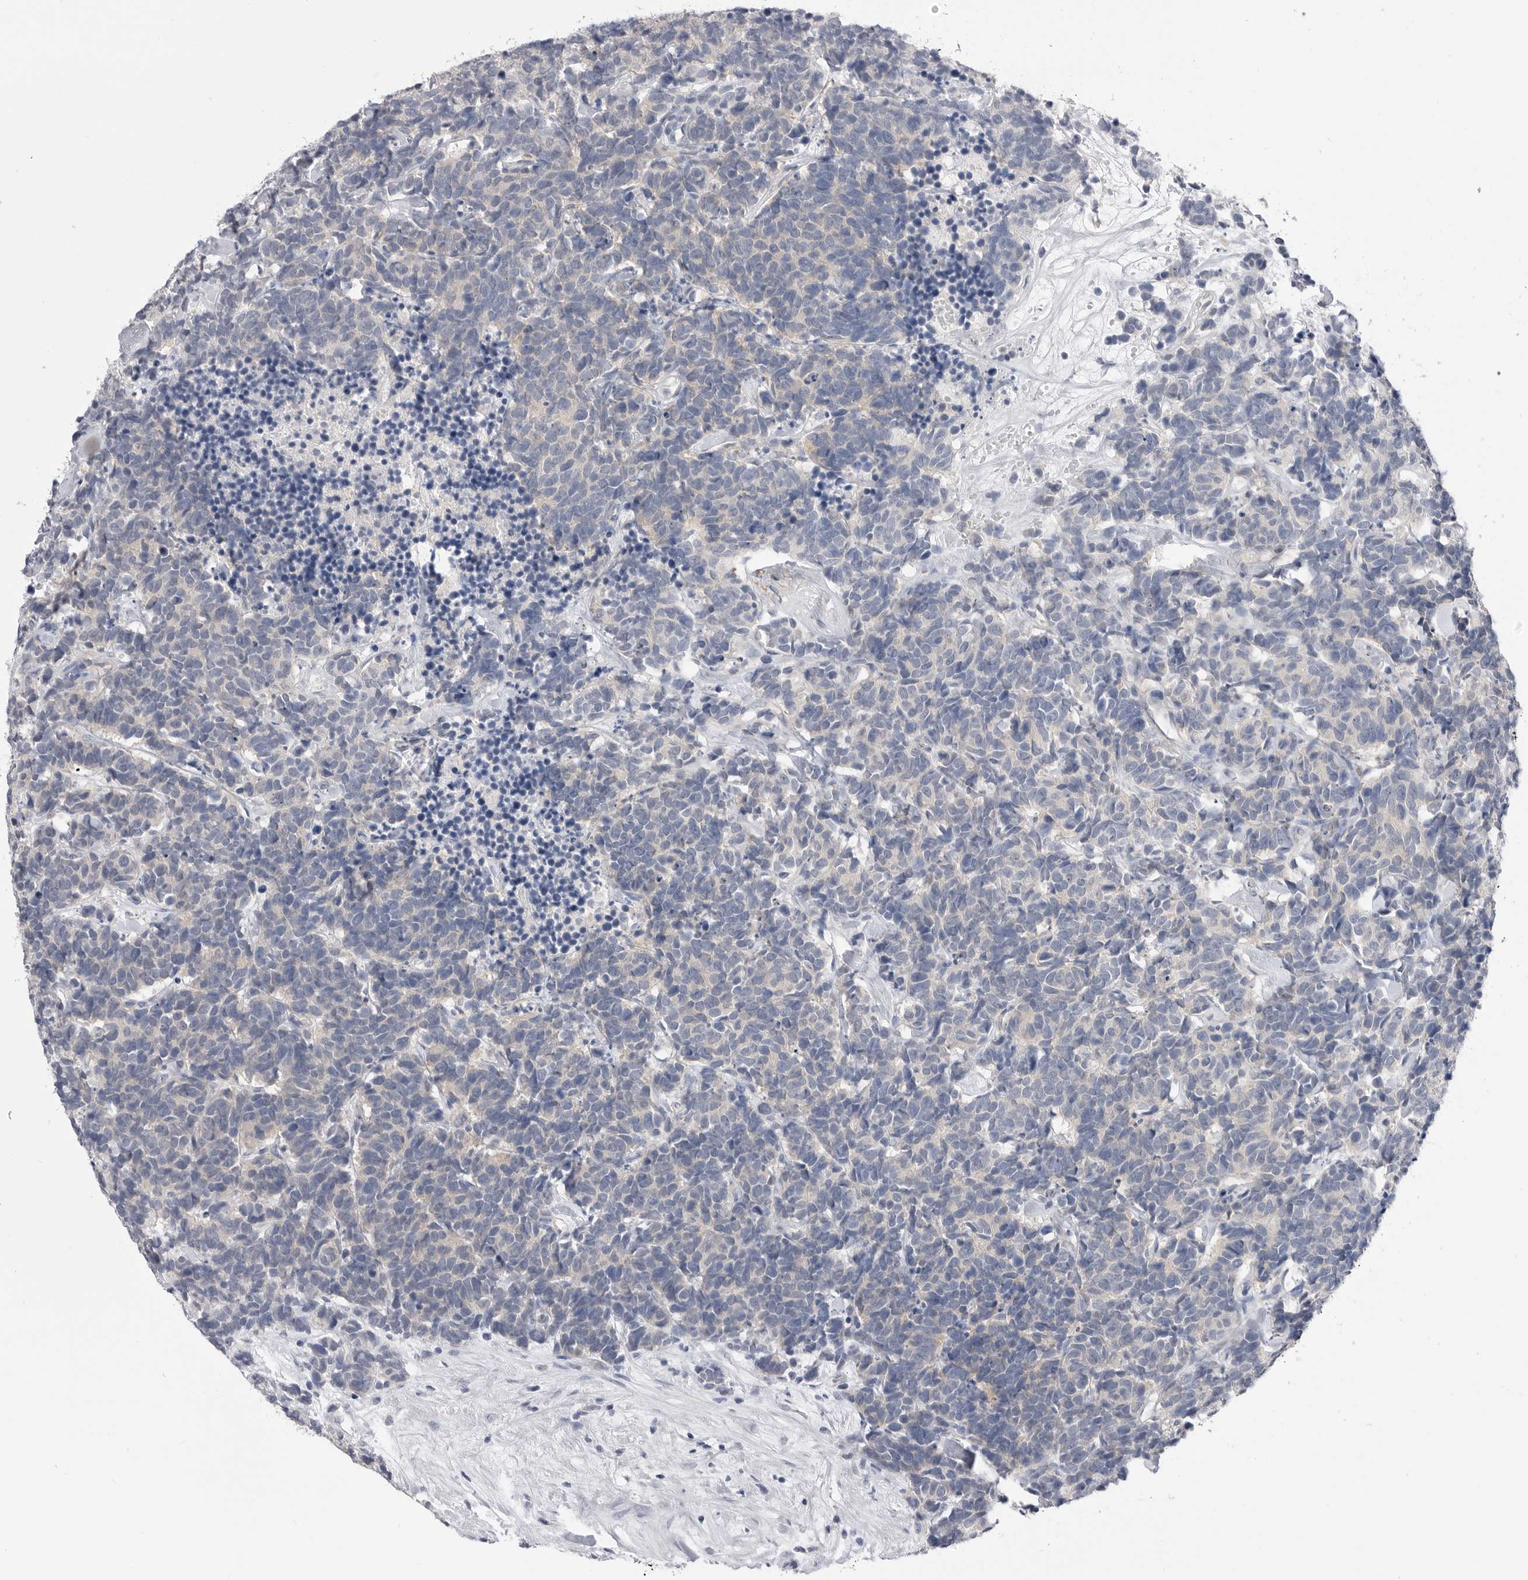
{"staining": {"intensity": "negative", "quantity": "none", "location": "none"}, "tissue": "carcinoid", "cell_type": "Tumor cells", "image_type": "cancer", "snomed": [{"axis": "morphology", "description": "Carcinoma, NOS"}, {"axis": "morphology", "description": "Carcinoid, malignant, NOS"}, {"axis": "topography", "description": "Urinary bladder"}], "caption": "IHC of human carcinoid exhibits no expression in tumor cells. (DAB (3,3'-diaminobenzidine) immunohistochemistry with hematoxylin counter stain).", "gene": "DLGAP3", "patient": {"sex": "male", "age": 57}}